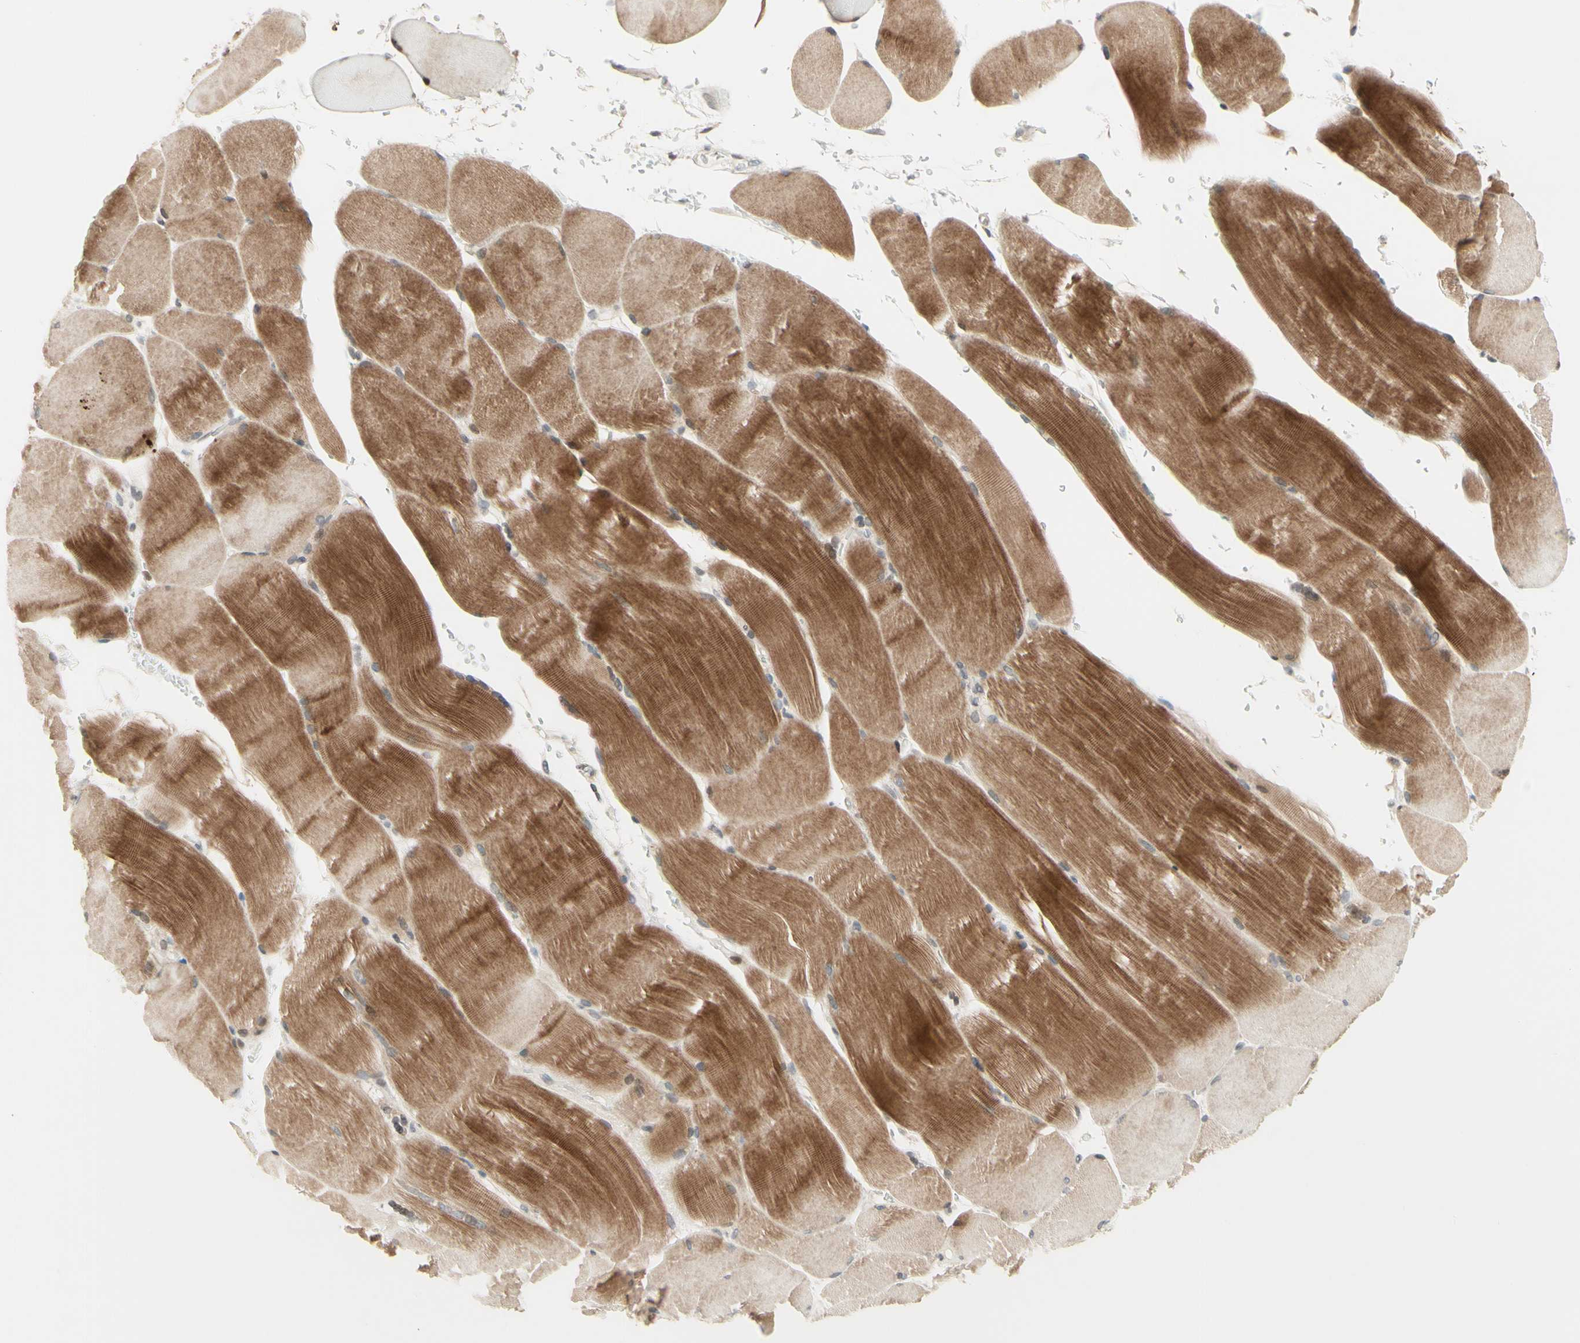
{"staining": {"intensity": "moderate", "quantity": ">75%", "location": "cytoplasmic/membranous"}, "tissue": "skeletal muscle", "cell_type": "Myocytes", "image_type": "normal", "snomed": [{"axis": "morphology", "description": "Normal tissue, NOS"}, {"axis": "topography", "description": "Skin"}, {"axis": "topography", "description": "Skeletal muscle"}], "caption": "Normal skeletal muscle was stained to show a protein in brown. There is medium levels of moderate cytoplasmic/membranous expression in about >75% of myocytes. (IHC, brightfield microscopy, high magnification).", "gene": "ZW10", "patient": {"sex": "male", "age": 83}}